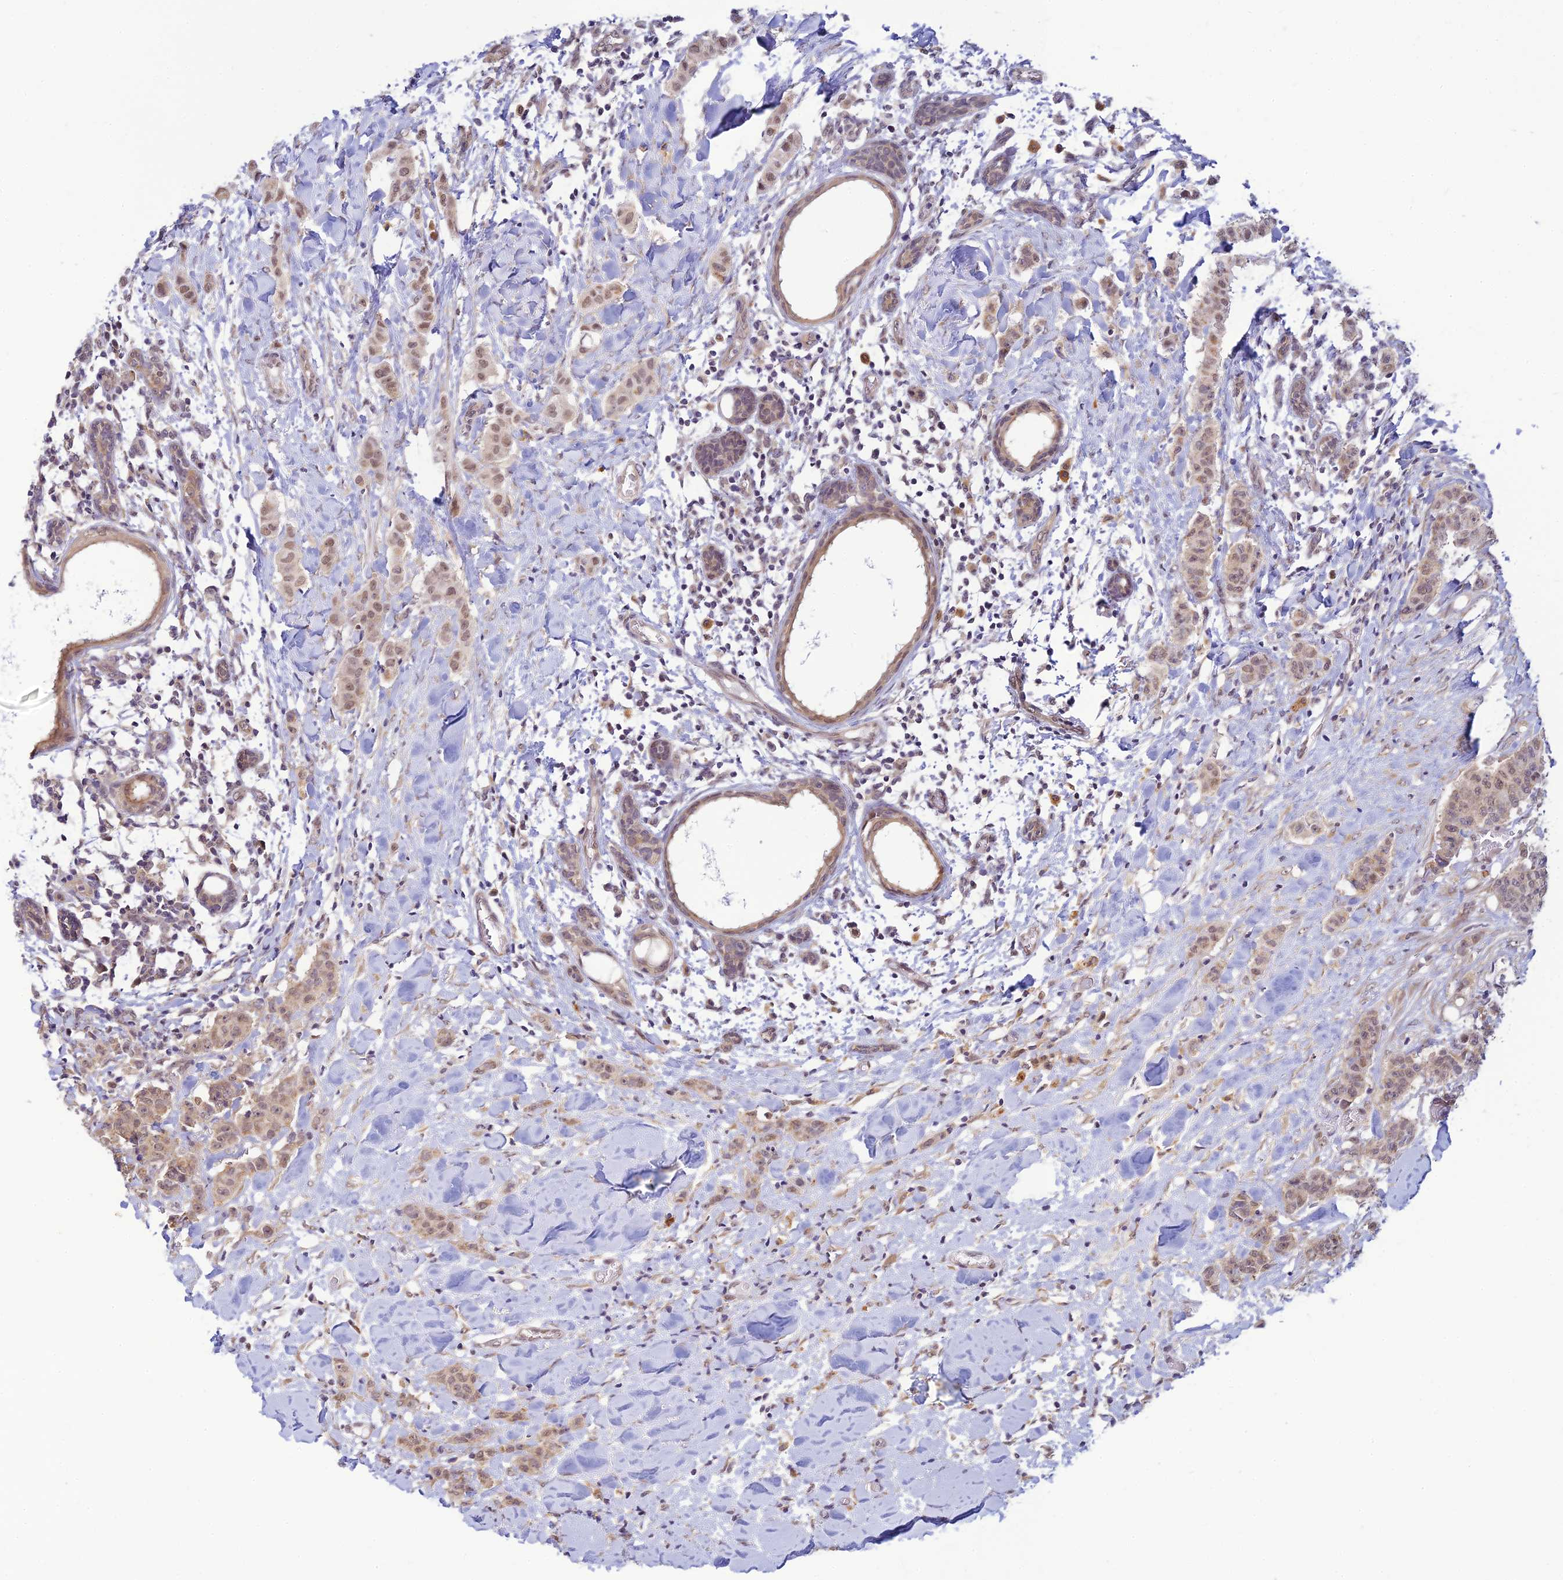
{"staining": {"intensity": "moderate", "quantity": ">75%", "location": "nuclear"}, "tissue": "breast cancer", "cell_type": "Tumor cells", "image_type": "cancer", "snomed": [{"axis": "morphology", "description": "Duct carcinoma"}, {"axis": "topography", "description": "Breast"}], "caption": "A brown stain labels moderate nuclear staining of a protein in human breast invasive ductal carcinoma tumor cells.", "gene": "SKIC8", "patient": {"sex": "female", "age": 40}}